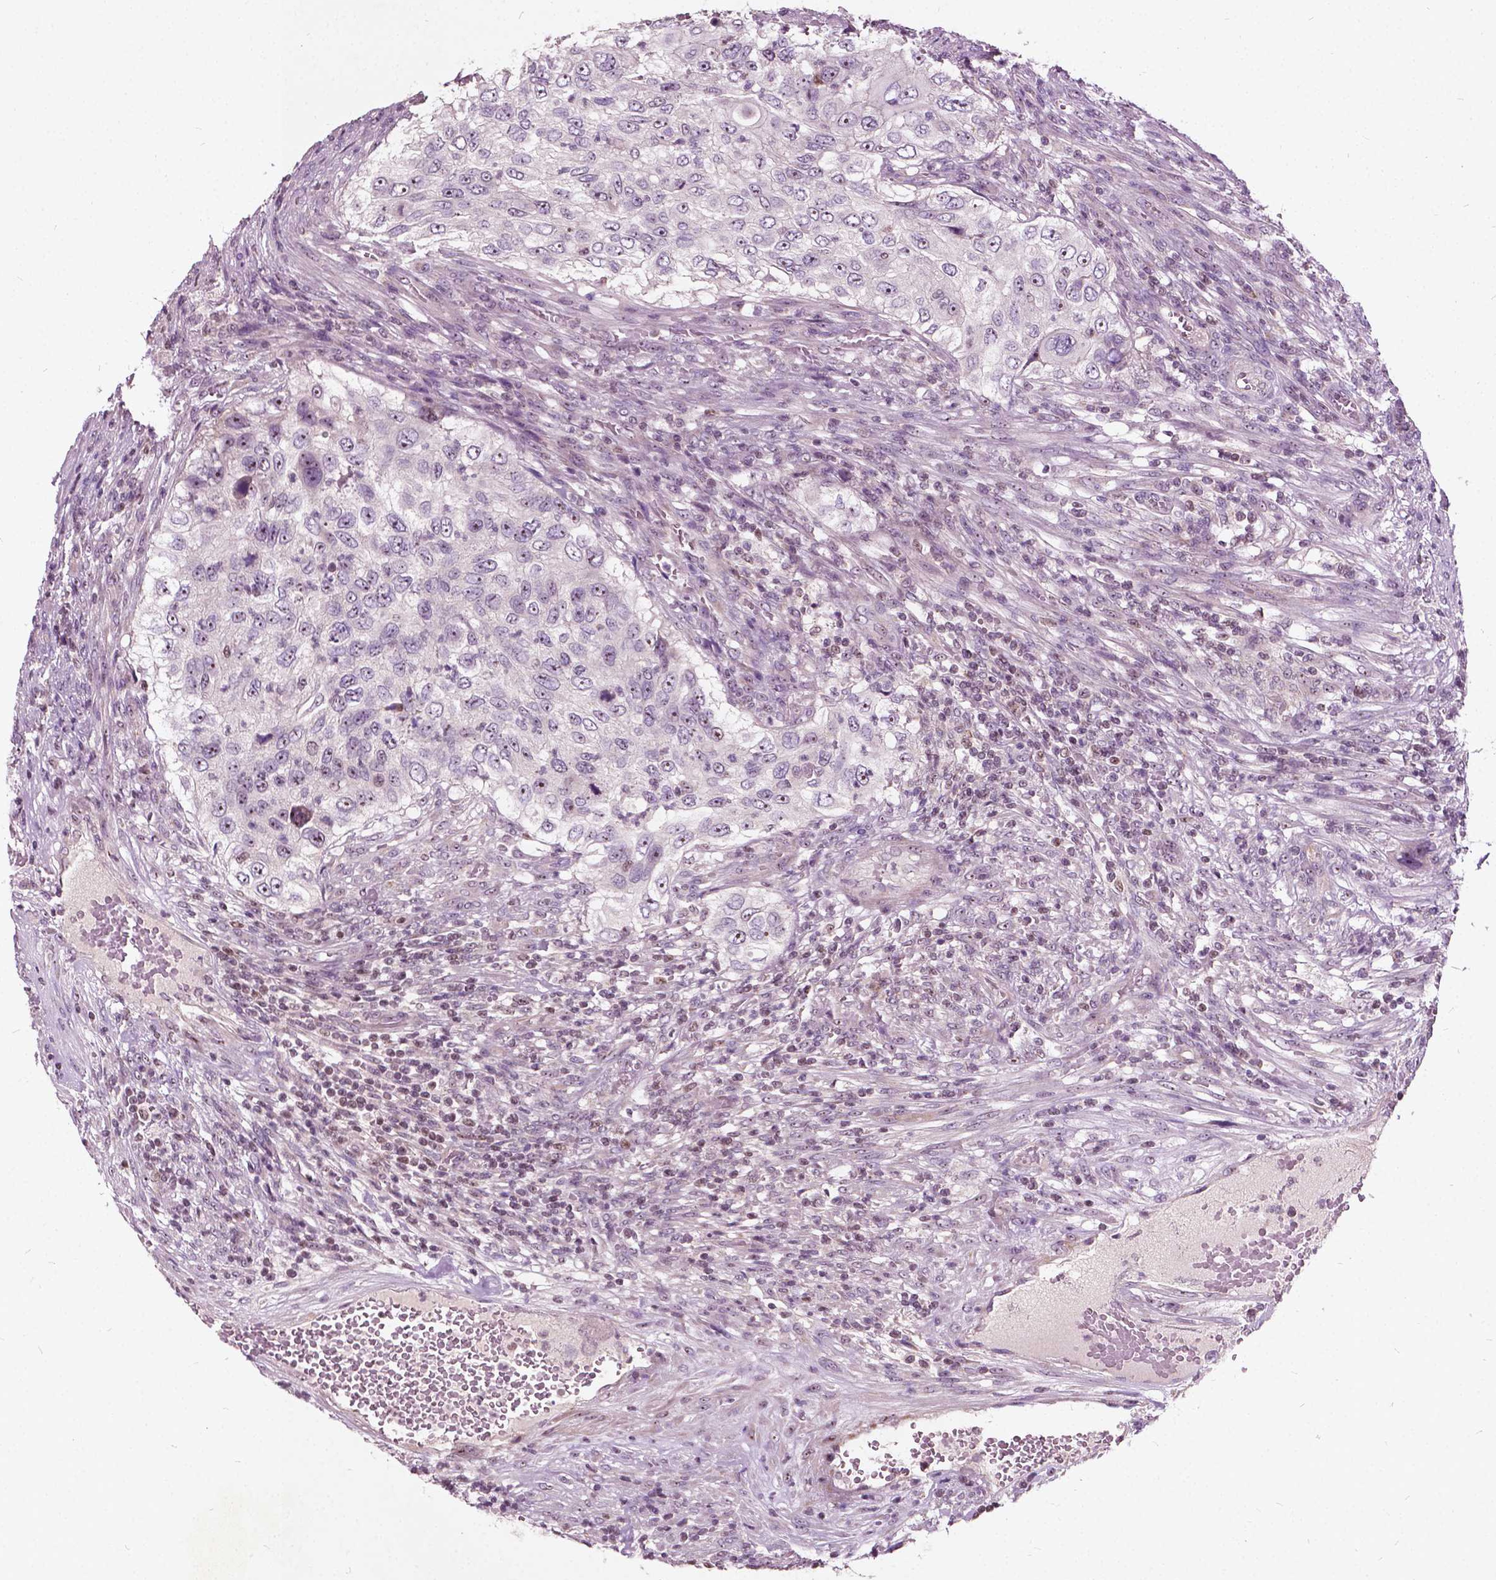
{"staining": {"intensity": "weak", "quantity": "25%-75%", "location": "nuclear"}, "tissue": "urothelial cancer", "cell_type": "Tumor cells", "image_type": "cancer", "snomed": [{"axis": "morphology", "description": "Urothelial carcinoma, High grade"}, {"axis": "topography", "description": "Urinary bladder"}], "caption": "The histopathology image displays immunohistochemical staining of high-grade urothelial carcinoma. There is weak nuclear expression is present in approximately 25%-75% of tumor cells. (IHC, brightfield microscopy, high magnification).", "gene": "ODF3L2", "patient": {"sex": "female", "age": 60}}